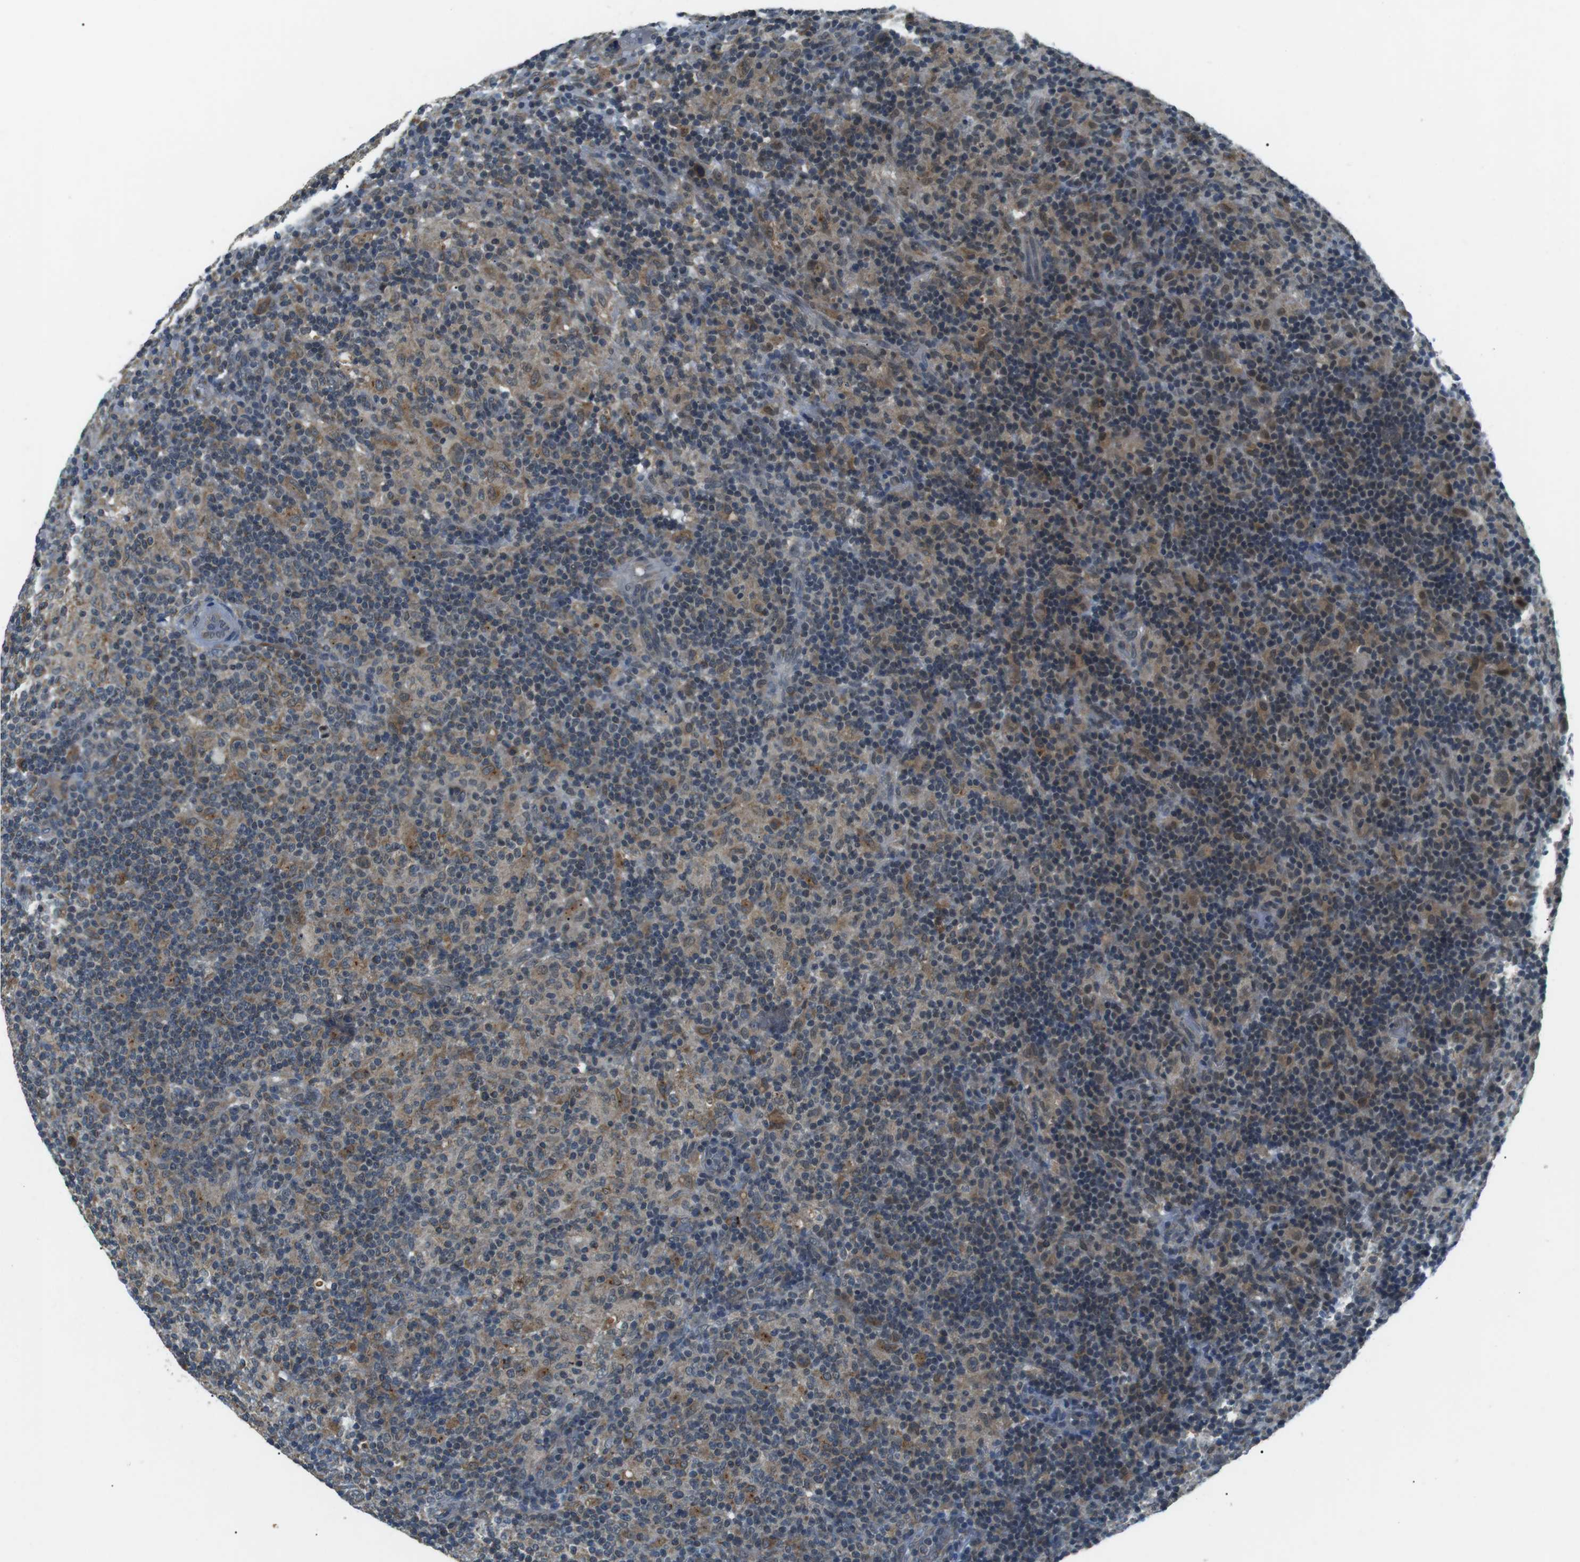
{"staining": {"intensity": "weak", "quantity": "25%-75%", "location": "cytoplasmic/membranous"}, "tissue": "lymphoma", "cell_type": "Tumor cells", "image_type": "cancer", "snomed": [{"axis": "morphology", "description": "Hodgkin's disease, NOS"}, {"axis": "topography", "description": "Lymph node"}], "caption": "The histopathology image reveals staining of Hodgkin's disease, revealing weak cytoplasmic/membranous protein staining (brown color) within tumor cells. The protein is stained brown, and the nuclei are stained in blue (DAB (3,3'-diaminobenzidine) IHC with brightfield microscopy, high magnification).", "gene": "FAM3B", "patient": {"sex": "male", "age": 70}}